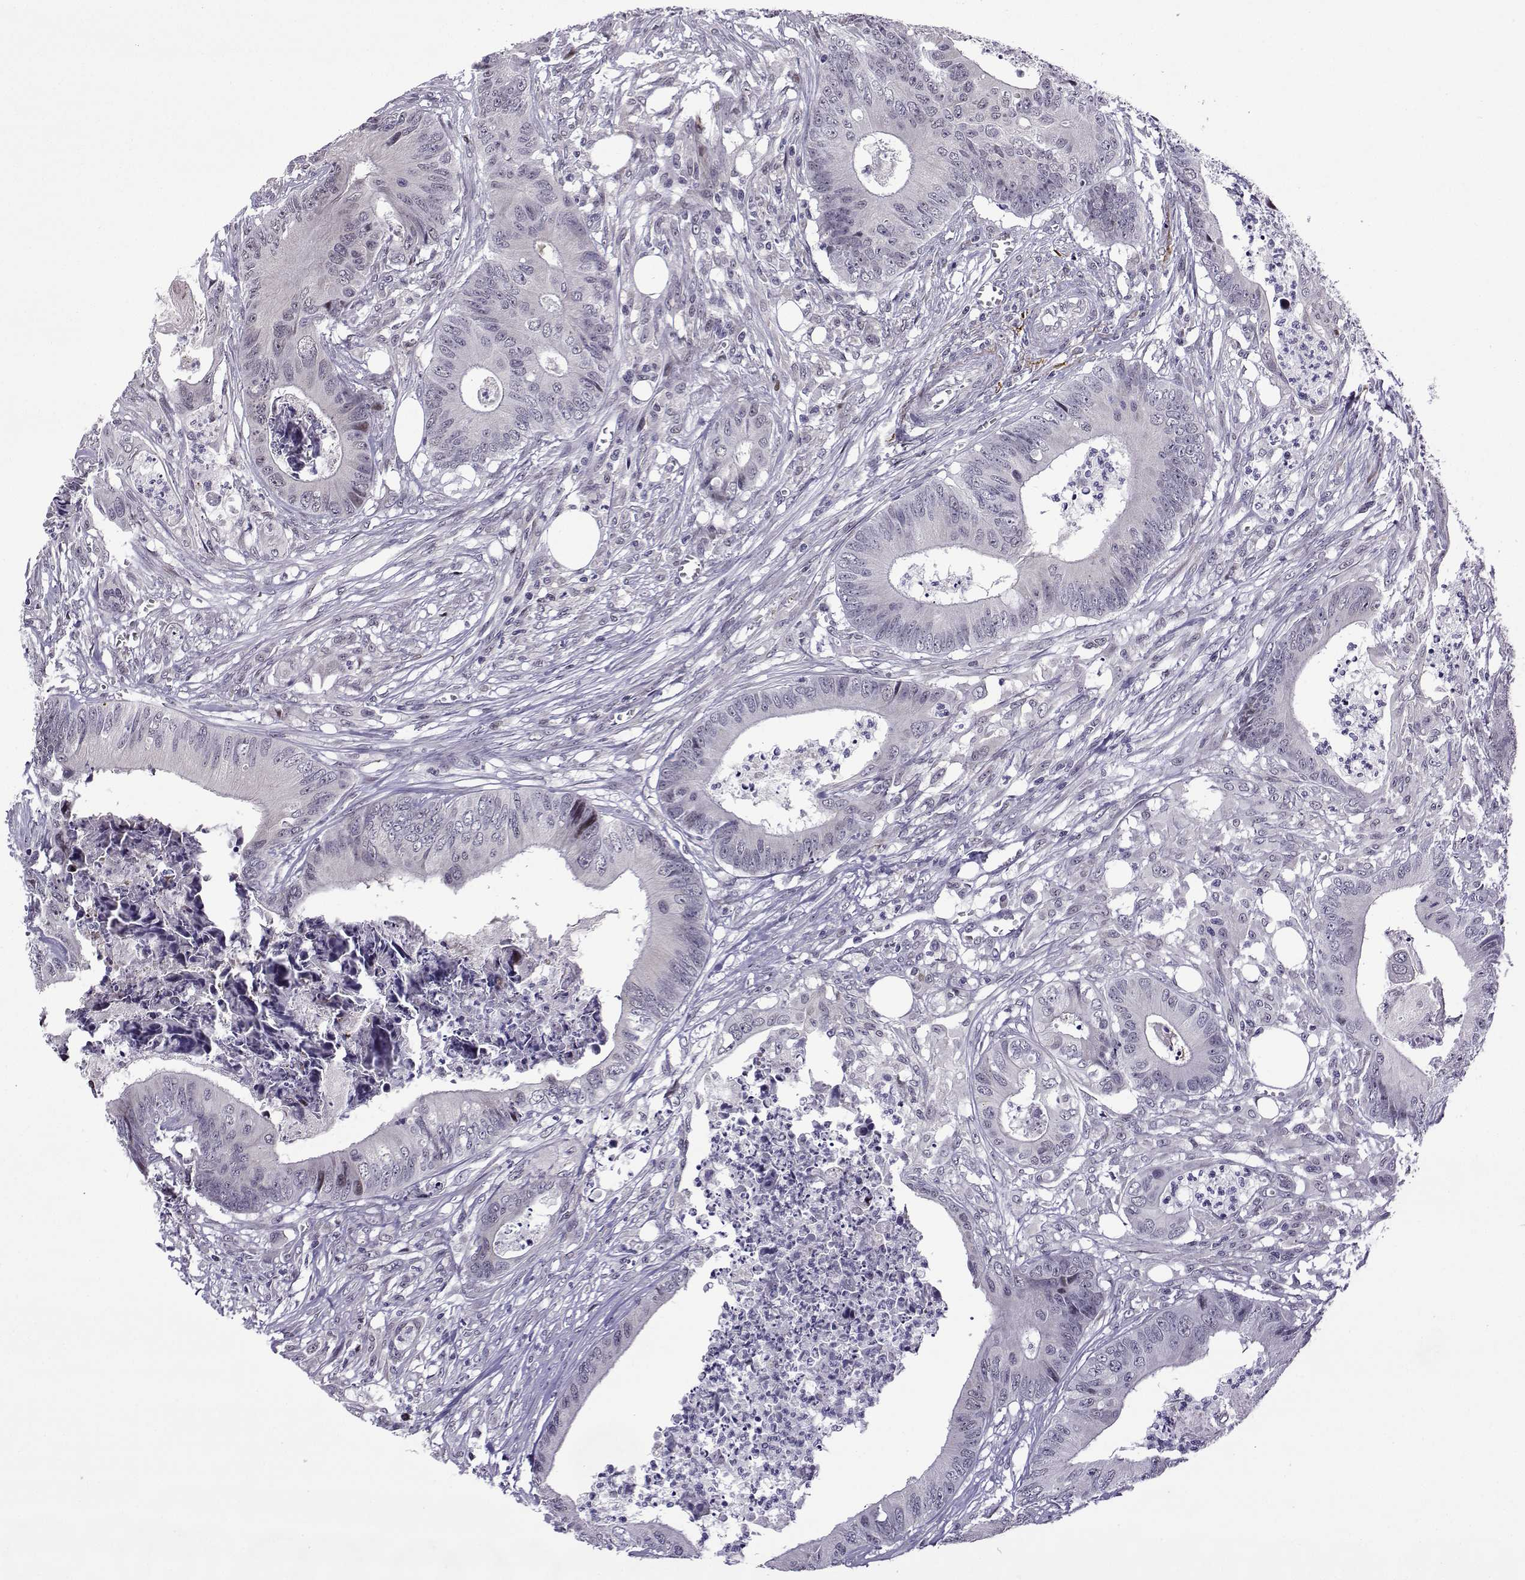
{"staining": {"intensity": "negative", "quantity": "none", "location": "none"}, "tissue": "colorectal cancer", "cell_type": "Tumor cells", "image_type": "cancer", "snomed": [{"axis": "morphology", "description": "Adenocarcinoma, NOS"}, {"axis": "topography", "description": "Colon"}], "caption": "Immunohistochemical staining of human adenocarcinoma (colorectal) displays no significant staining in tumor cells.", "gene": "FGF3", "patient": {"sex": "male", "age": 84}}